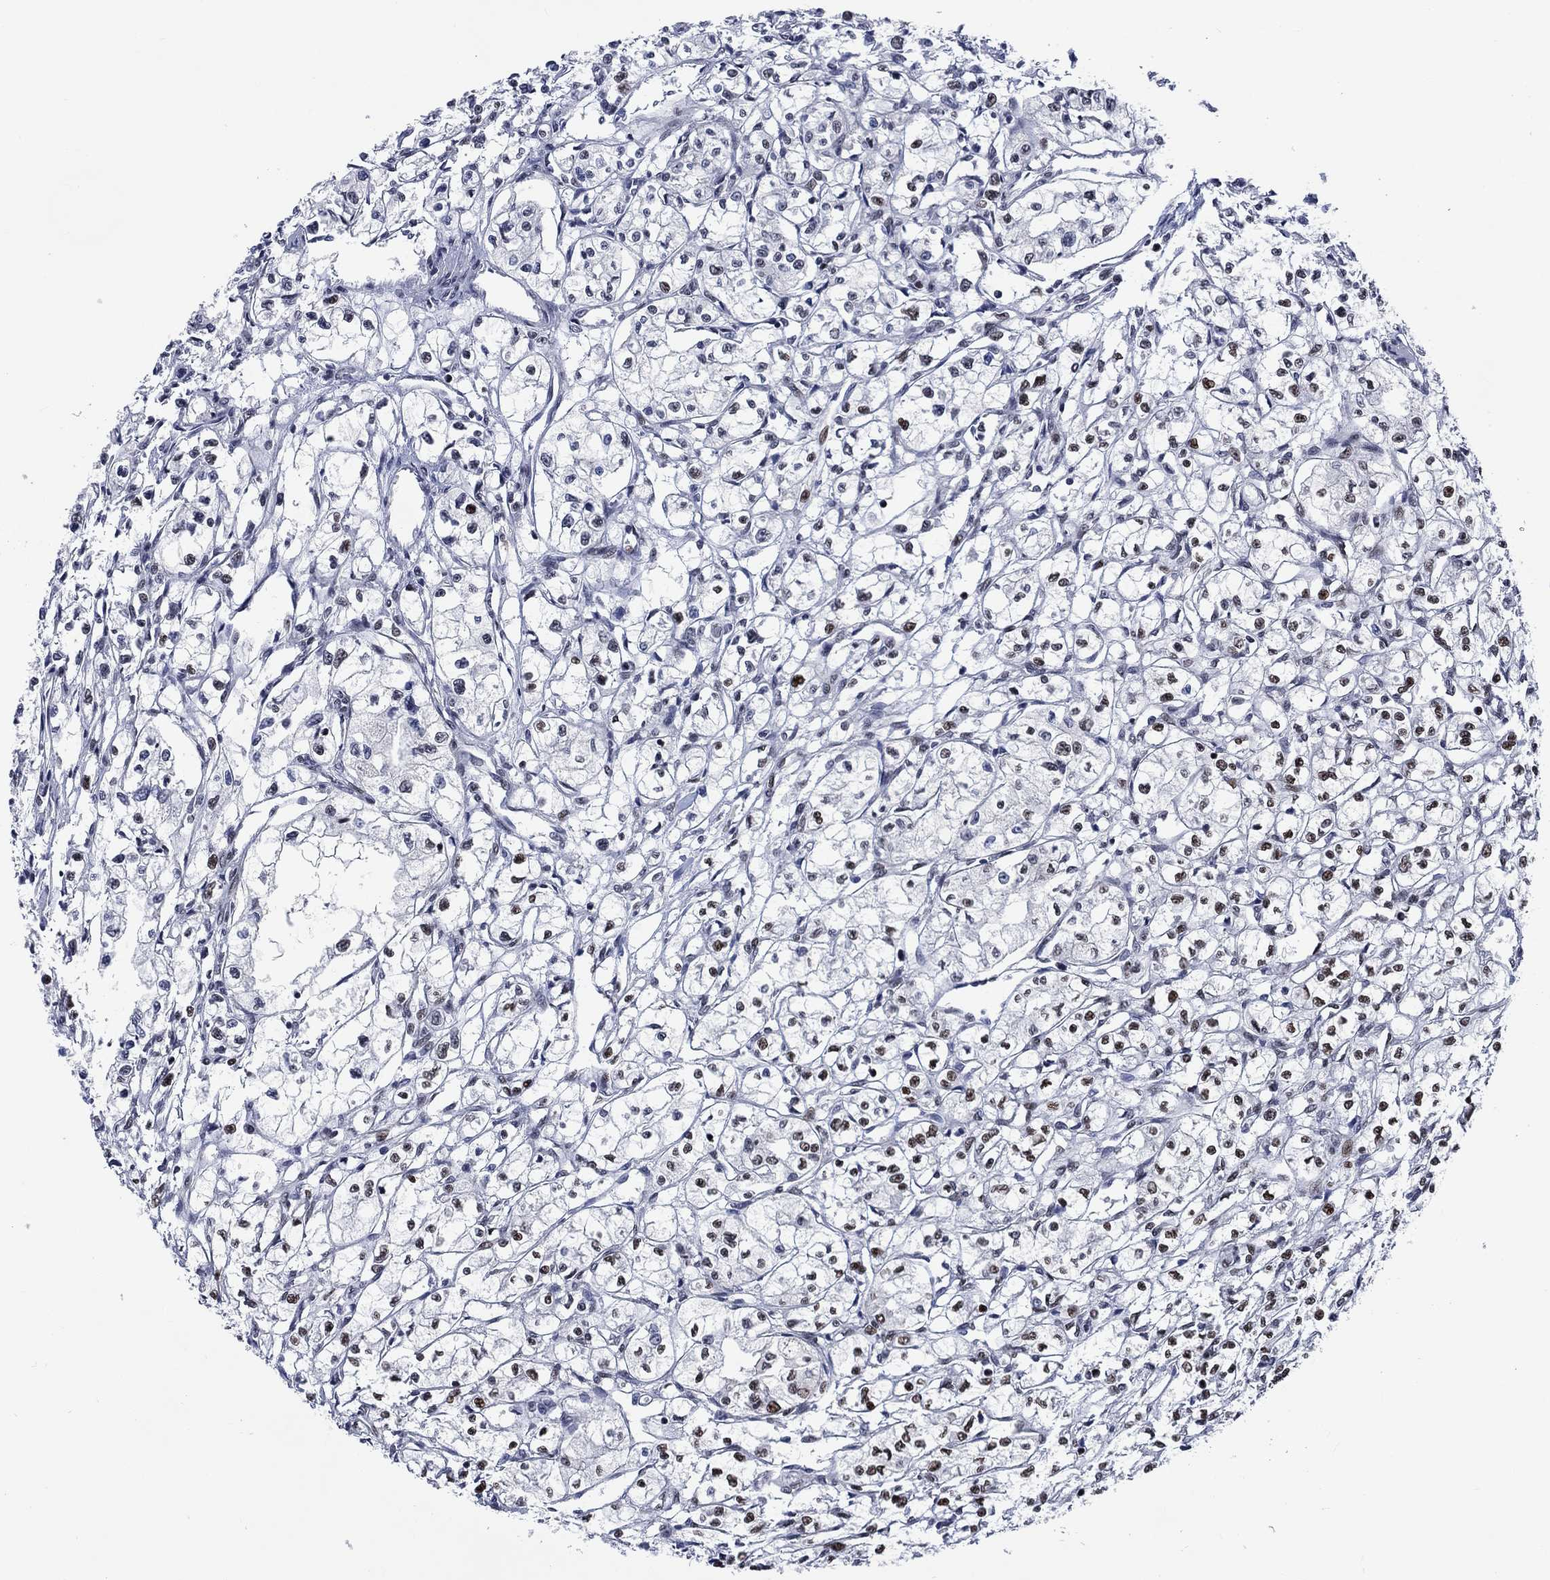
{"staining": {"intensity": "negative", "quantity": "none", "location": "none"}, "tissue": "renal cancer", "cell_type": "Tumor cells", "image_type": "cancer", "snomed": [{"axis": "morphology", "description": "Adenocarcinoma, NOS"}, {"axis": "topography", "description": "Kidney"}], "caption": "Immunohistochemical staining of renal cancer (adenocarcinoma) demonstrates no significant positivity in tumor cells. (DAB (3,3'-diaminobenzidine) immunohistochemistry (IHC) with hematoxylin counter stain).", "gene": "RPRD1B", "patient": {"sex": "male", "age": 56}}